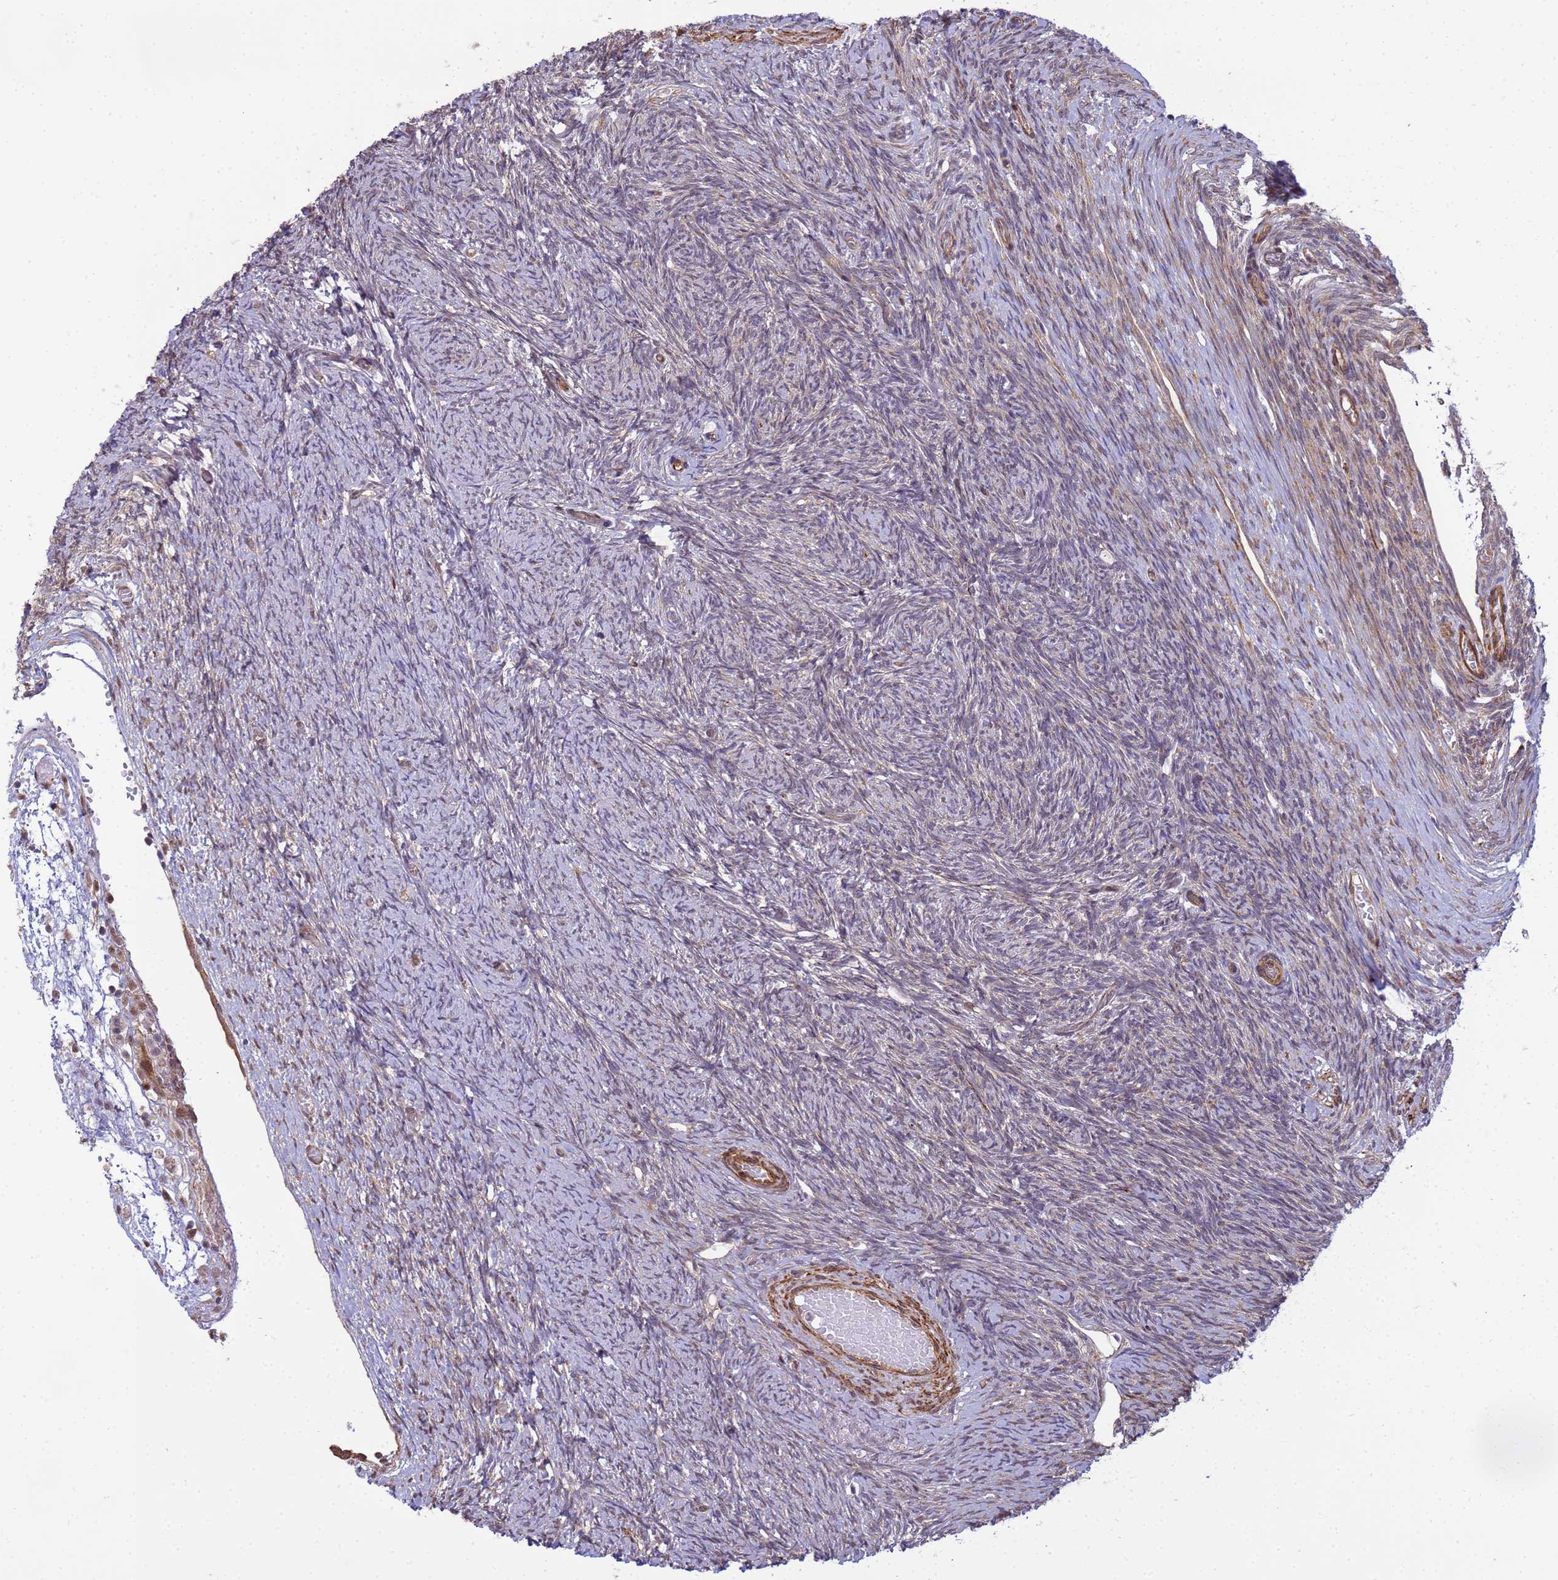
{"staining": {"intensity": "moderate", "quantity": ">75%", "location": "cytoplasmic/membranous"}, "tissue": "ovary", "cell_type": "Follicle cells", "image_type": "normal", "snomed": [{"axis": "morphology", "description": "Normal tissue, NOS"}, {"axis": "topography", "description": "Ovary"}], "caption": "The image shows a brown stain indicating the presence of a protein in the cytoplasmic/membranous of follicle cells in ovary. (brown staining indicates protein expression, while blue staining denotes nuclei).", "gene": "ITGB4", "patient": {"sex": "female", "age": 44}}